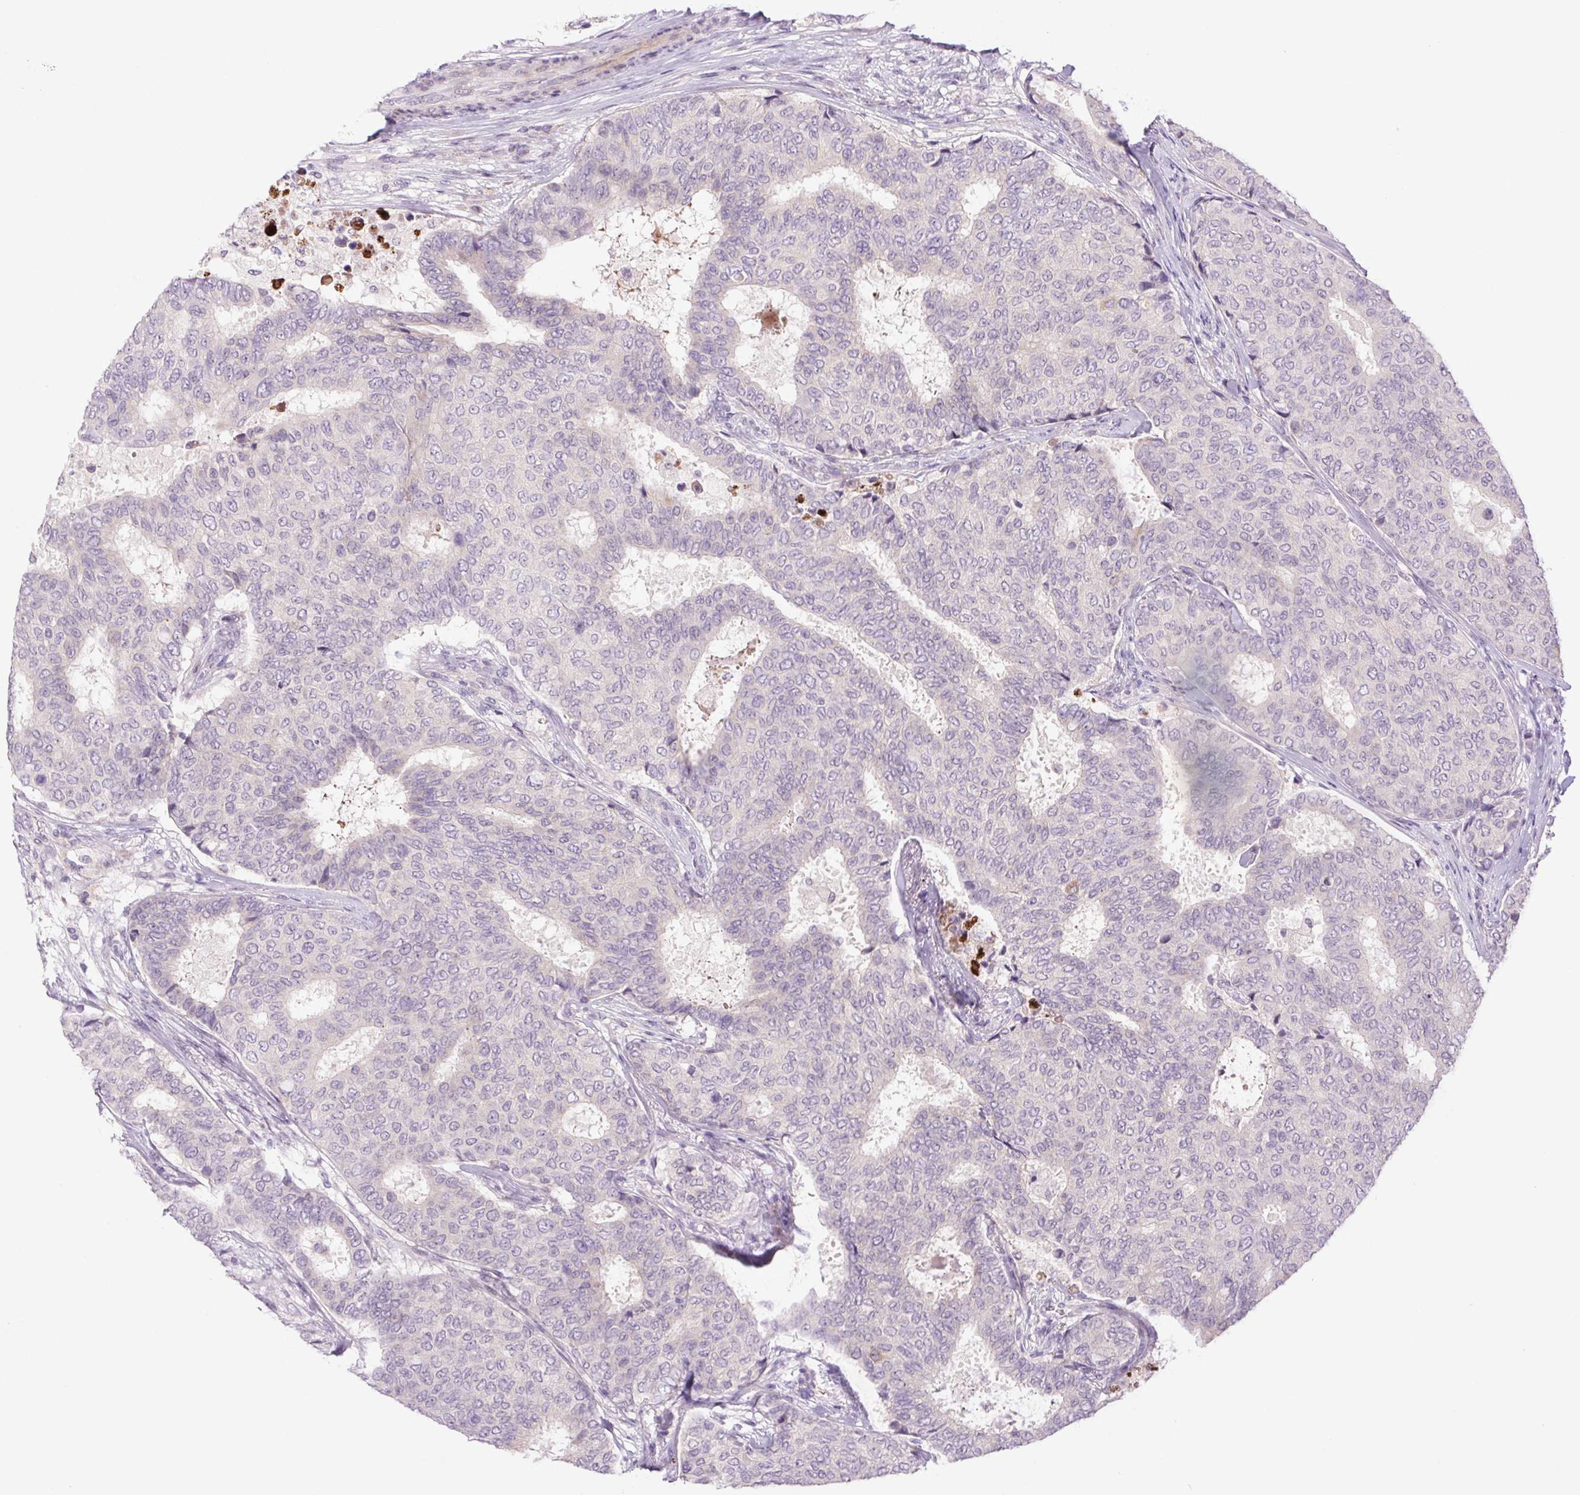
{"staining": {"intensity": "negative", "quantity": "none", "location": "none"}, "tissue": "breast cancer", "cell_type": "Tumor cells", "image_type": "cancer", "snomed": [{"axis": "morphology", "description": "Duct carcinoma"}, {"axis": "topography", "description": "Breast"}], "caption": "Immunohistochemical staining of human breast cancer exhibits no significant expression in tumor cells. Brightfield microscopy of IHC stained with DAB (3,3'-diaminobenzidine) (brown) and hematoxylin (blue), captured at high magnification.", "gene": "LRRTM1", "patient": {"sex": "female", "age": 75}}